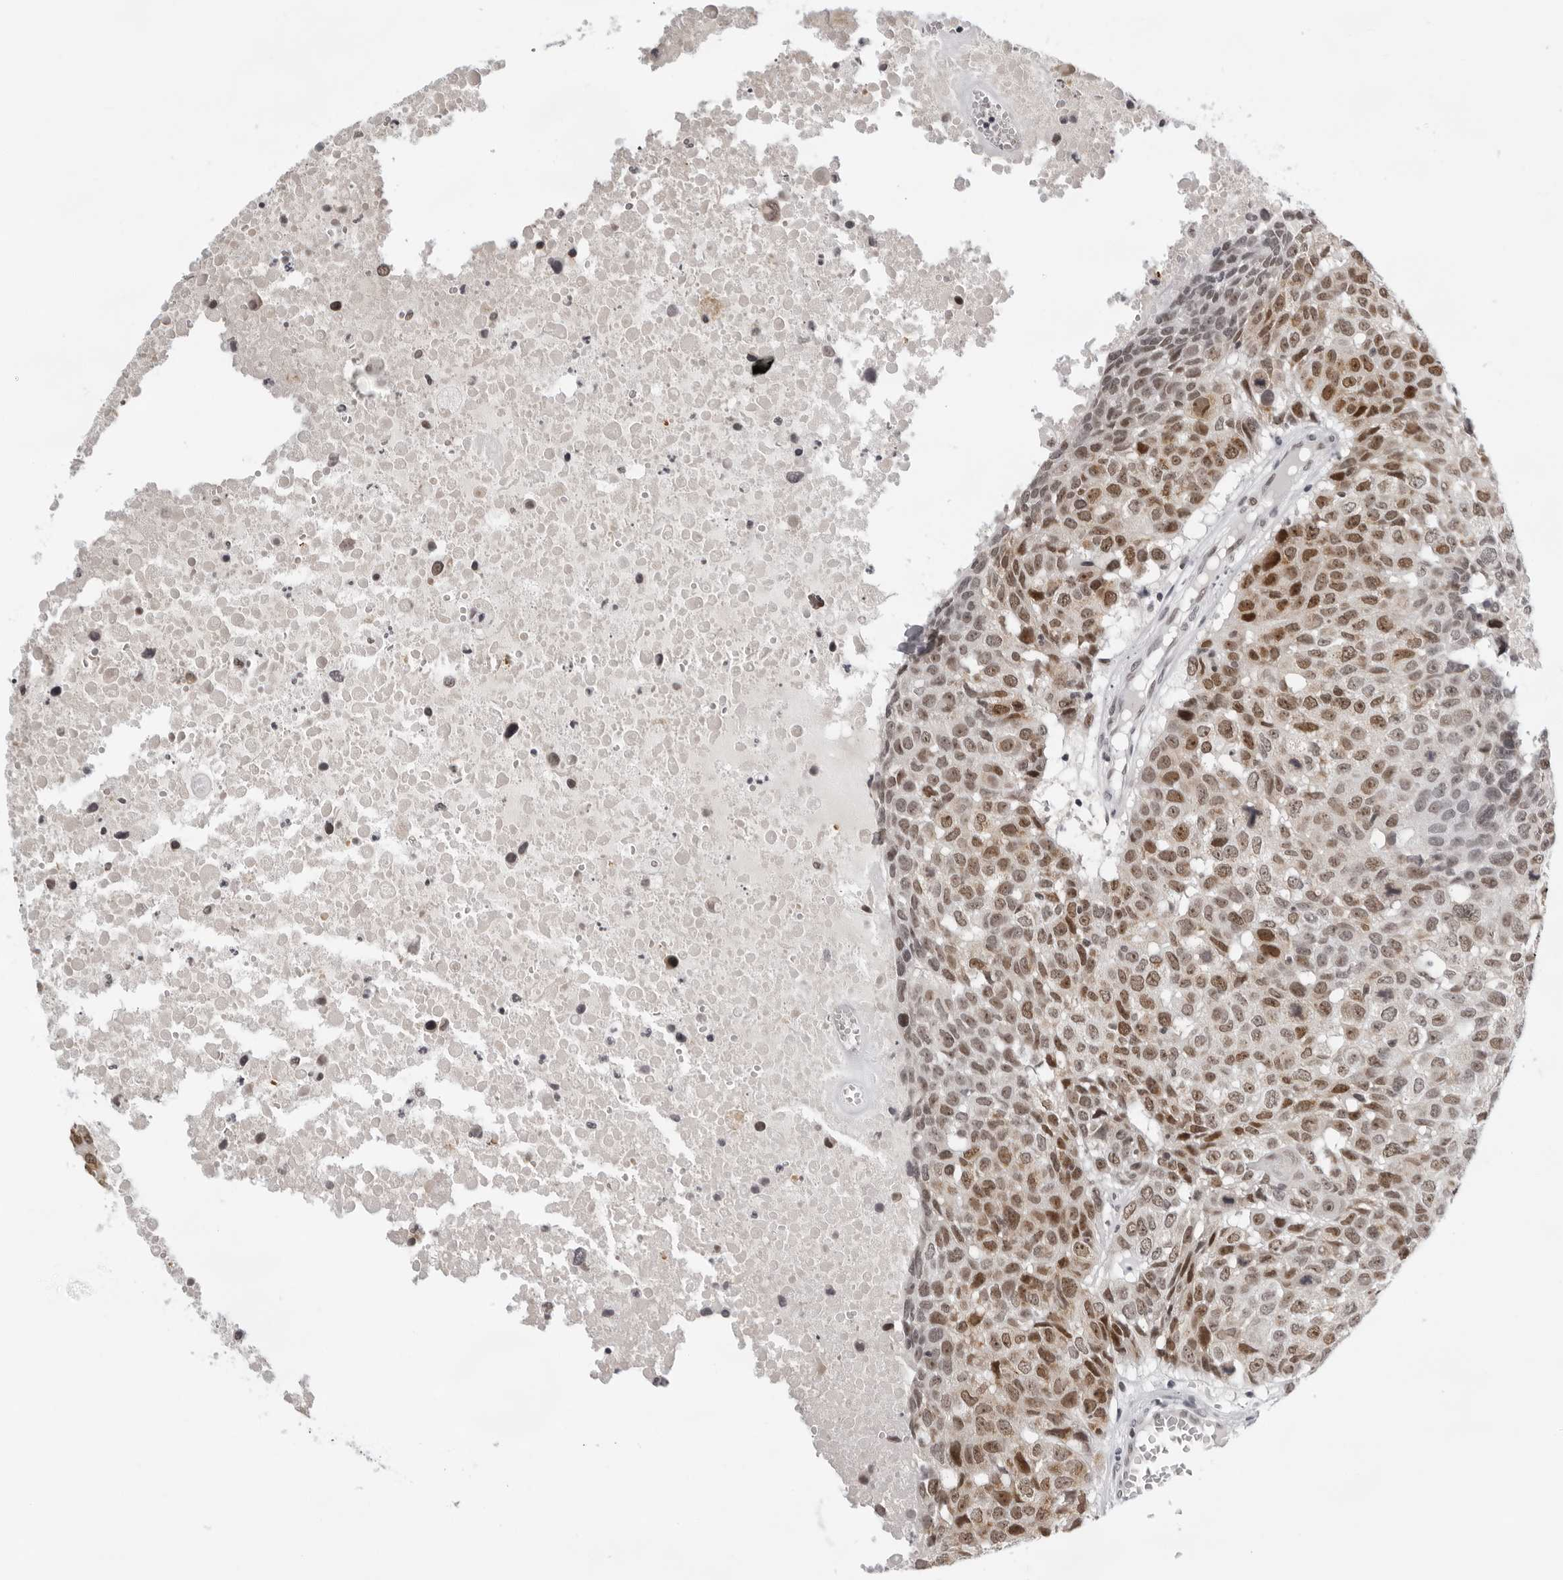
{"staining": {"intensity": "moderate", "quantity": ">75%", "location": "nuclear"}, "tissue": "head and neck cancer", "cell_type": "Tumor cells", "image_type": "cancer", "snomed": [{"axis": "morphology", "description": "Squamous cell carcinoma, NOS"}, {"axis": "topography", "description": "Head-Neck"}], "caption": "This histopathology image displays head and neck squamous cell carcinoma stained with immunohistochemistry to label a protein in brown. The nuclear of tumor cells show moderate positivity for the protein. Nuclei are counter-stained blue.", "gene": "USP1", "patient": {"sex": "male", "age": 66}}